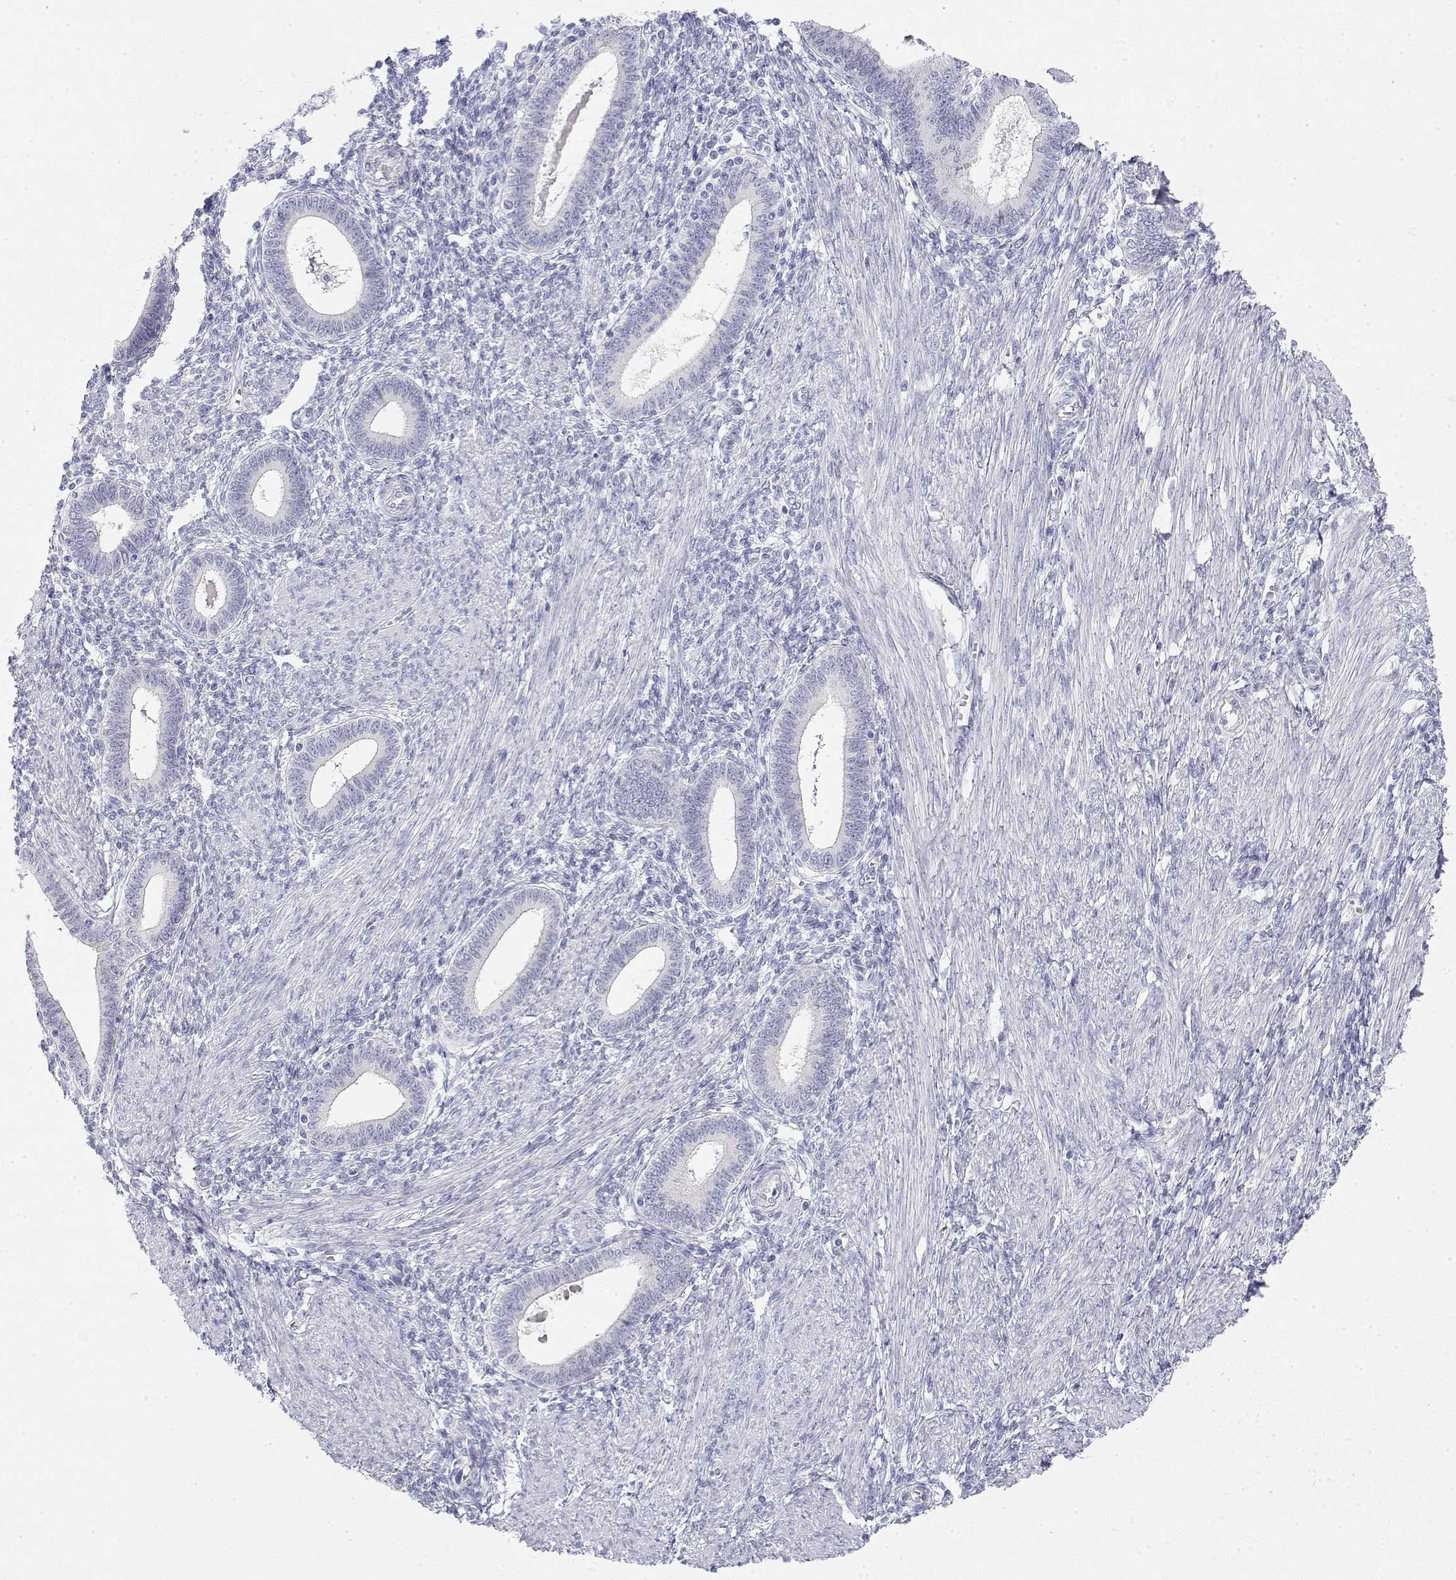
{"staining": {"intensity": "negative", "quantity": "none", "location": "none"}, "tissue": "endometrium", "cell_type": "Cells in endometrial stroma", "image_type": "normal", "snomed": [{"axis": "morphology", "description": "Normal tissue, NOS"}, {"axis": "topography", "description": "Endometrium"}], "caption": "Cells in endometrial stroma are negative for protein expression in normal human endometrium. (DAB immunohistochemistry, high magnification).", "gene": "MISP", "patient": {"sex": "female", "age": 42}}